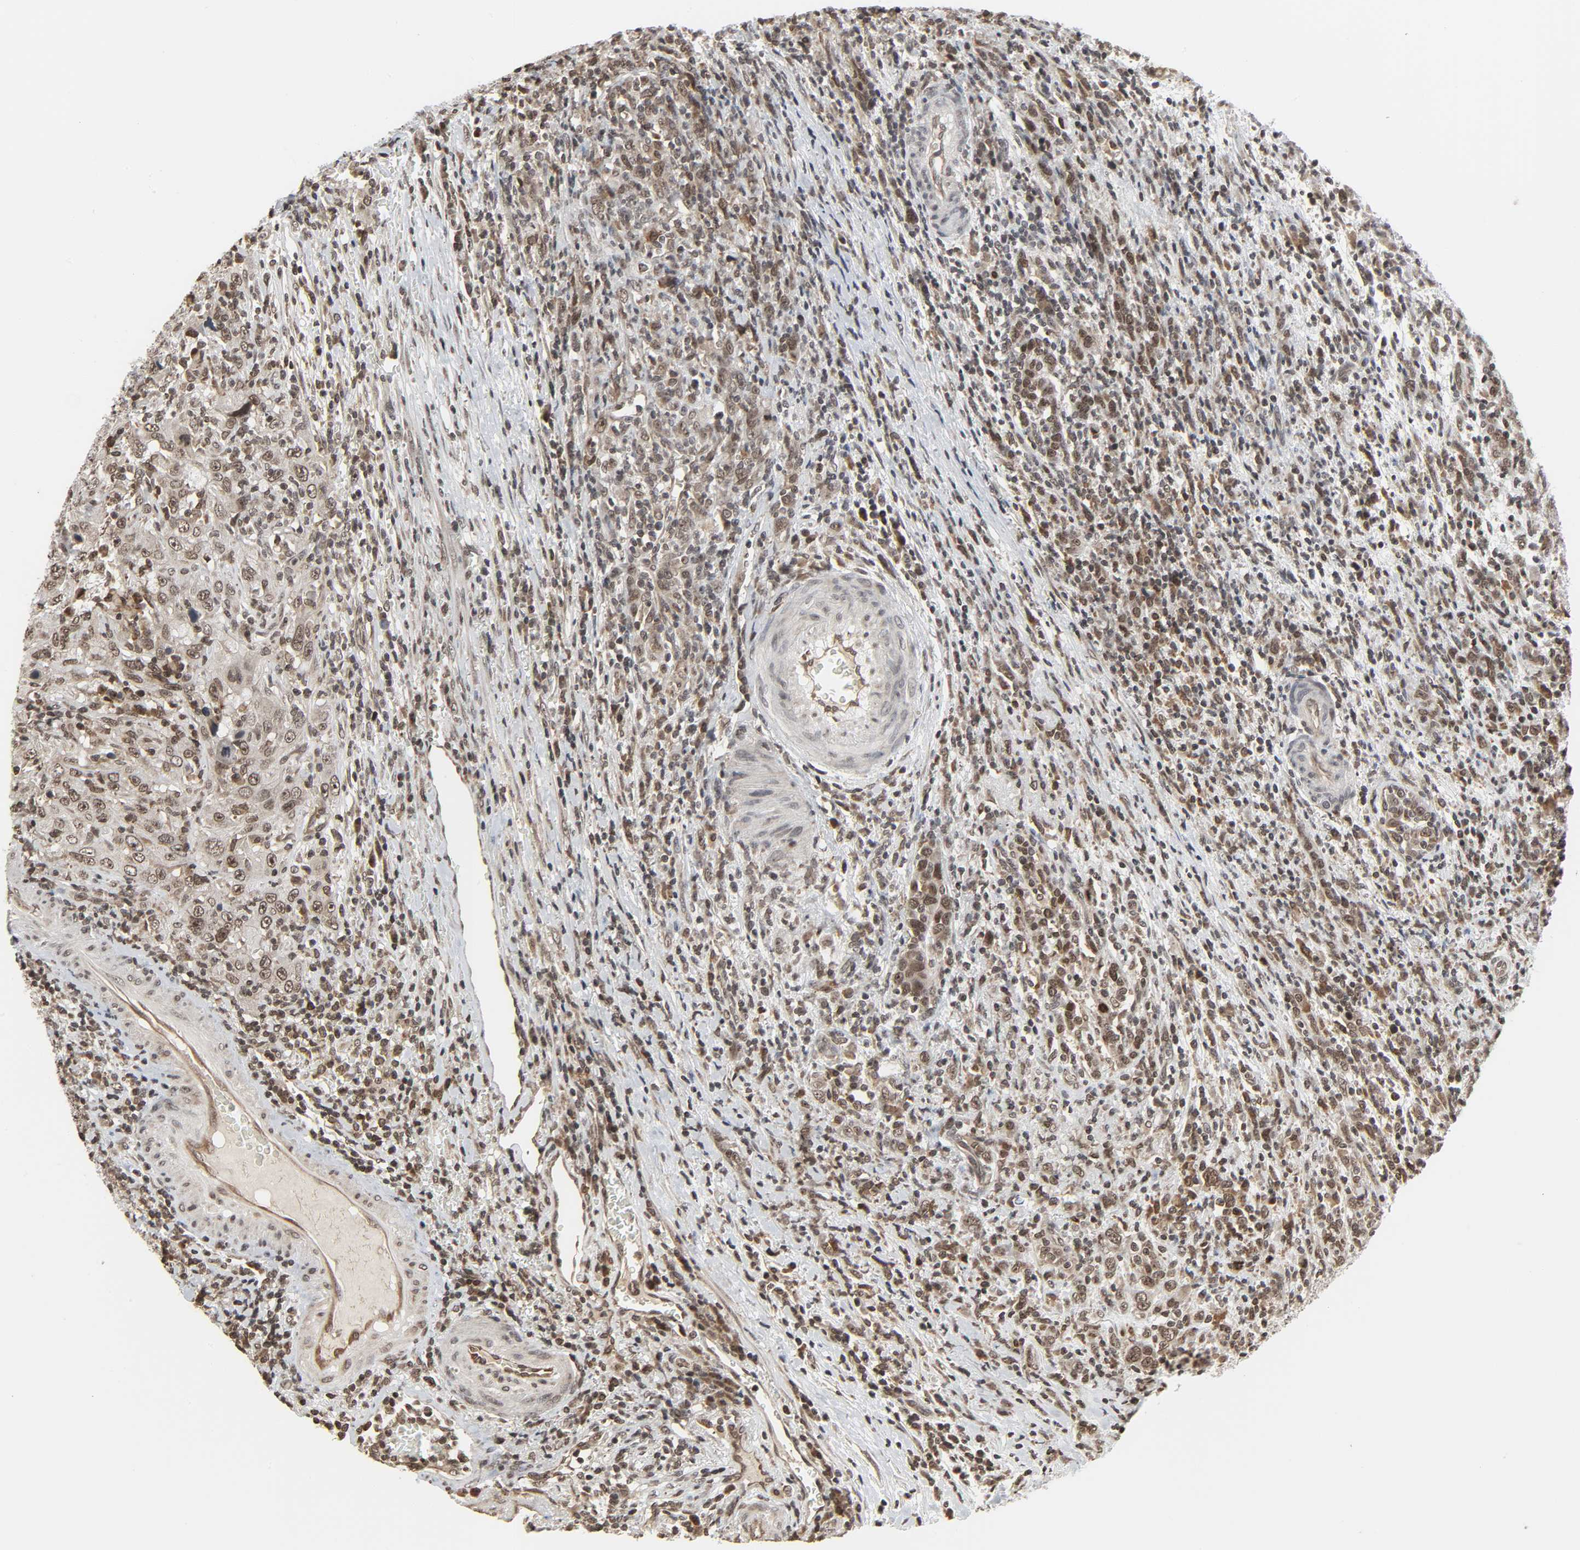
{"staining": {"intensity": "moderate", "quantity": "25%-75%", "location": "nuclear"}, "tissue": "urothelial cancer", "cell_type": "Tumor cells", "image_type": "cancer", "snomed": [{"axis": "morphology", "description": "Urothelial carcinoma, High grade"}, {"axis": "topography", "description": "Urinary bladder"}], "caption": "Human urothelial carcinoma (high-grade) stained for a protein (brown) displays moderate nuclear positive expression in about 25%-75% of tumor cells.", "gene": "XRCC1", "patient": {"sex": "male", "age": 61}}